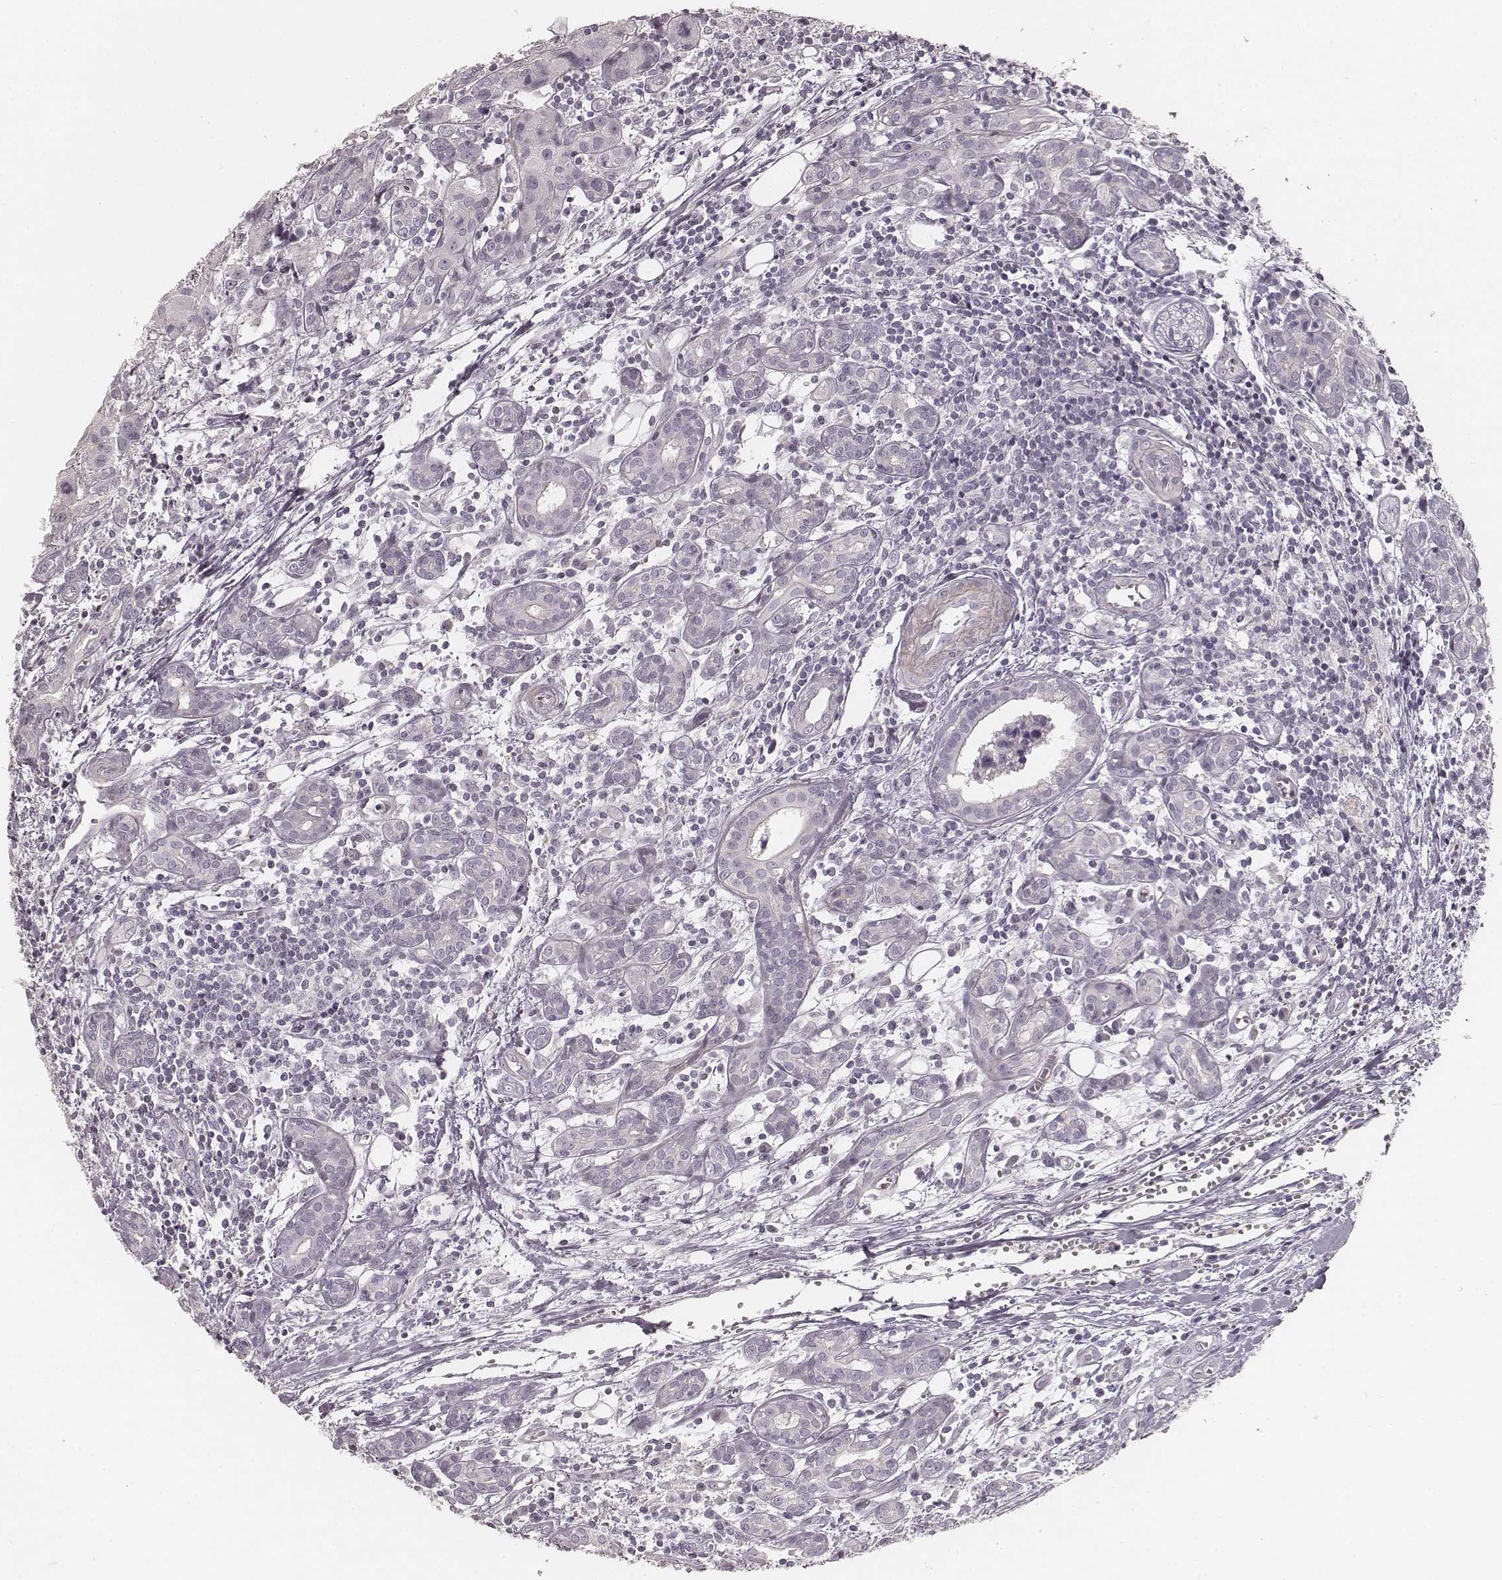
{"staining": {"intensity": "negative", "quantity": "none", "location": "none"}, "tissue": "head and neck cancer", "cell_type": "Tumor cells", "image_type": "cancer", "snomed": [{"axis": "morphology", "description": "Adenocarcinoma, NOS"}, {"axis": "topography", "description": "Head-Neck"}], "caption": "DAB (3,3'-diaminobenzidine) immunohistochemical staining of human head and neck cancer (adenocarcinoma) demonstrates no significant staining in tumor cells. (DAB (3,3'-diaminobenzidine) IHC visualized using brightfield microscopy, high magnification).", "gene": "SPATA24", "patient": {"sex": "male", "age": 76}}